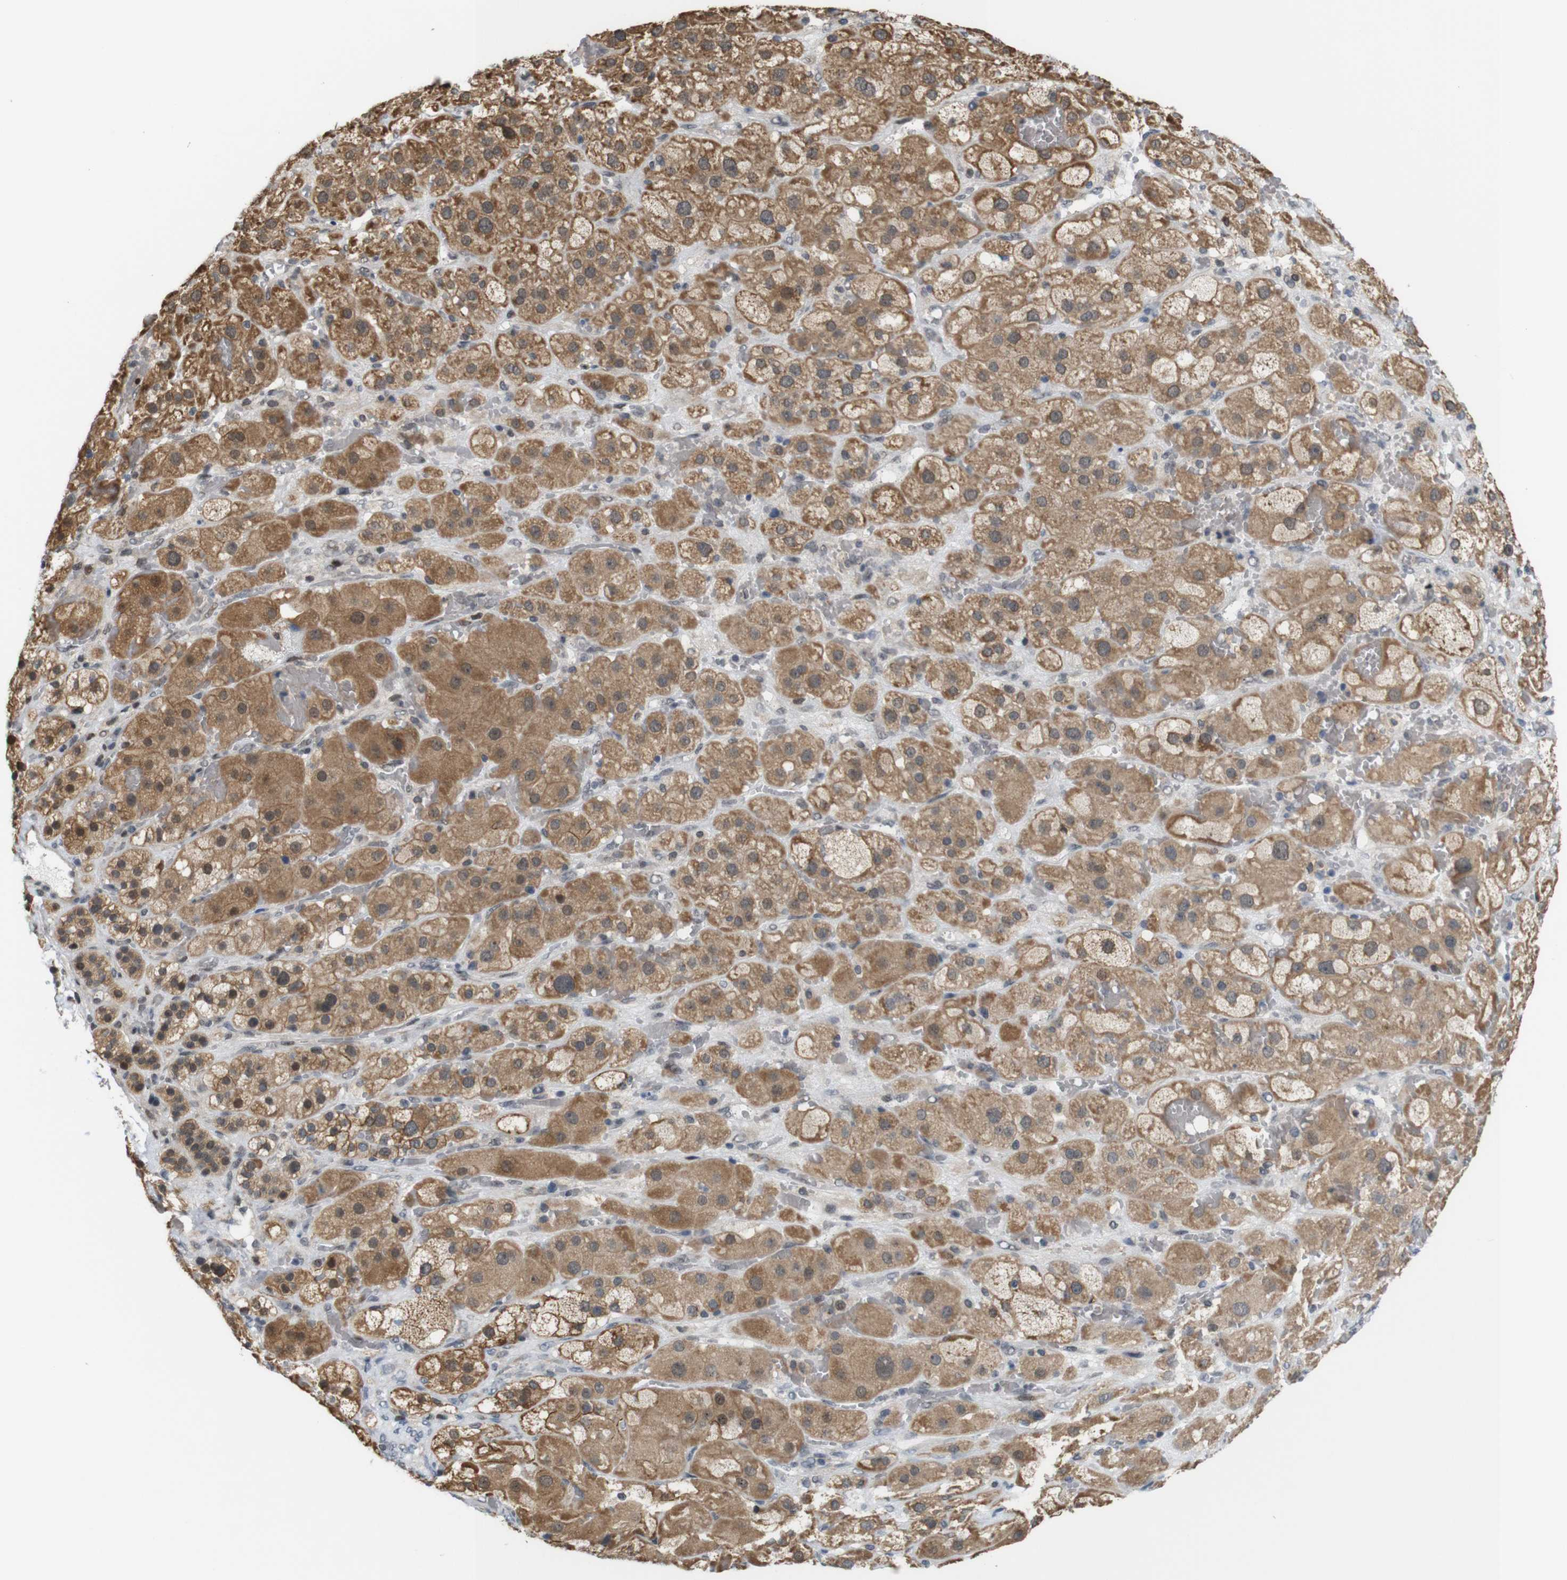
{"staining": {"intensity": "moderate", "quantity": ">75%", "location": "cytoplasmic/membranous,nuclear"}, "tissue": "adrenal gland", "cell_type": "Glandular cells", "image_type": "normal", "snomed": [{"axis": "morphology", "description": "Normal tissue, NOS"}, {"axis": "topography", "description": "Adrenal gland"}], "caption": "Glandular cells demonstrate moderate cytoplasmic/membranous,nuclear expression in approximately >75% of cells in benign adrenal gland.", "gene": "PNMA8A", "patient": {"sex": "female", "age": 47}}